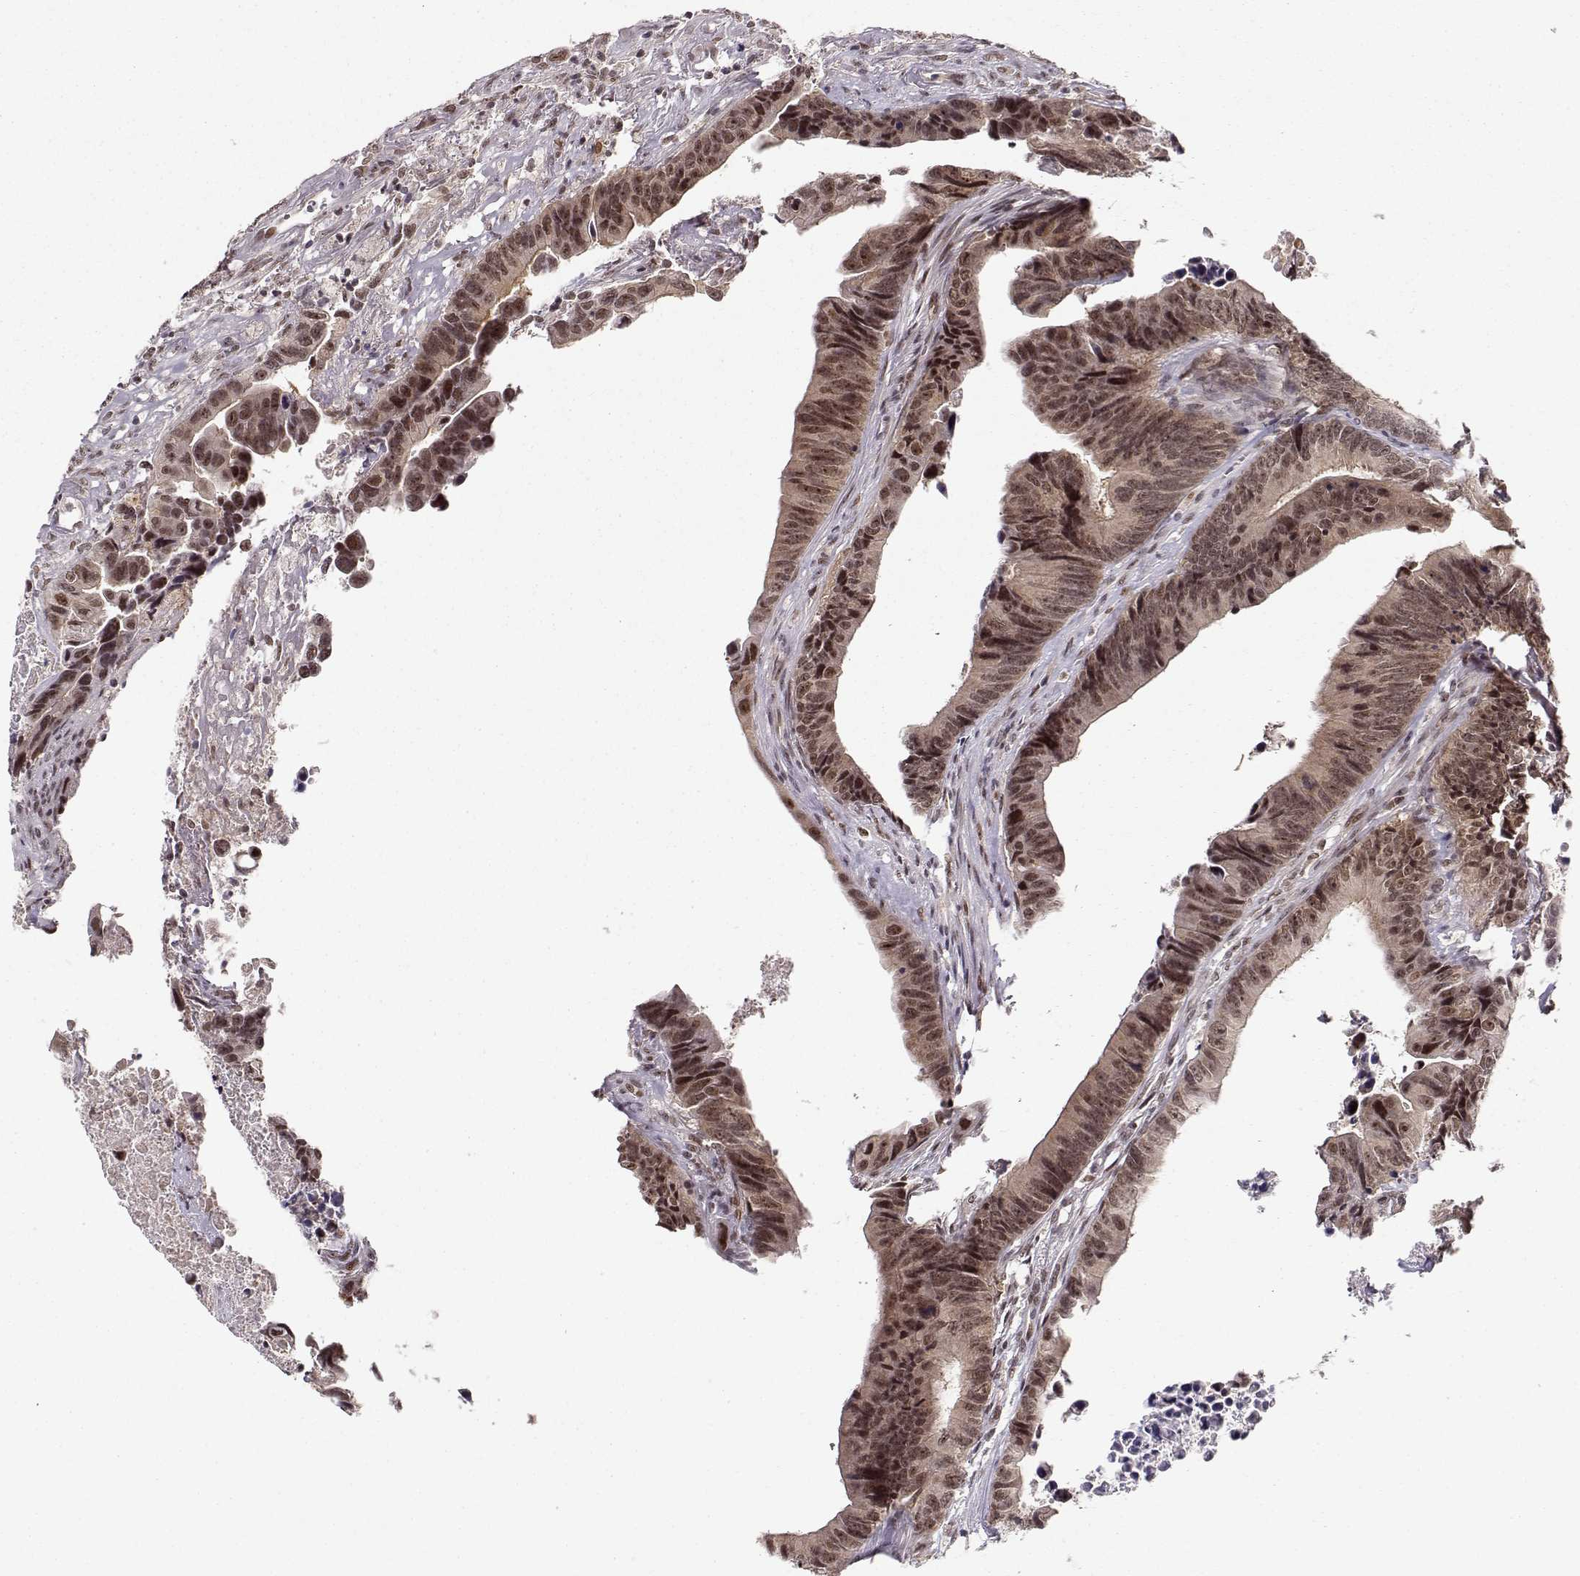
{"staining": {"intensity": "moderate", "quantity": ">75%", "location": "cytoplasmic/membranous,nuclear"}, "tissue": "colorectal cancer", "cell_type": "Tumor cells", "image_type": "cancer", "snomed": [{"axis": "morphology", "description": "Adenocarcinoma, NOS"}, {"axis": "topography", "description": "Colon"}], "caption": "Immunohistochemical staining of human colorectal cancer displays medium levels of moderate cytoplasmic/membranous and nuclear staining in about >75% of tumor cells.", "gene": "CSNK2A1", "patient": {"sex": "female", "age": 87}}